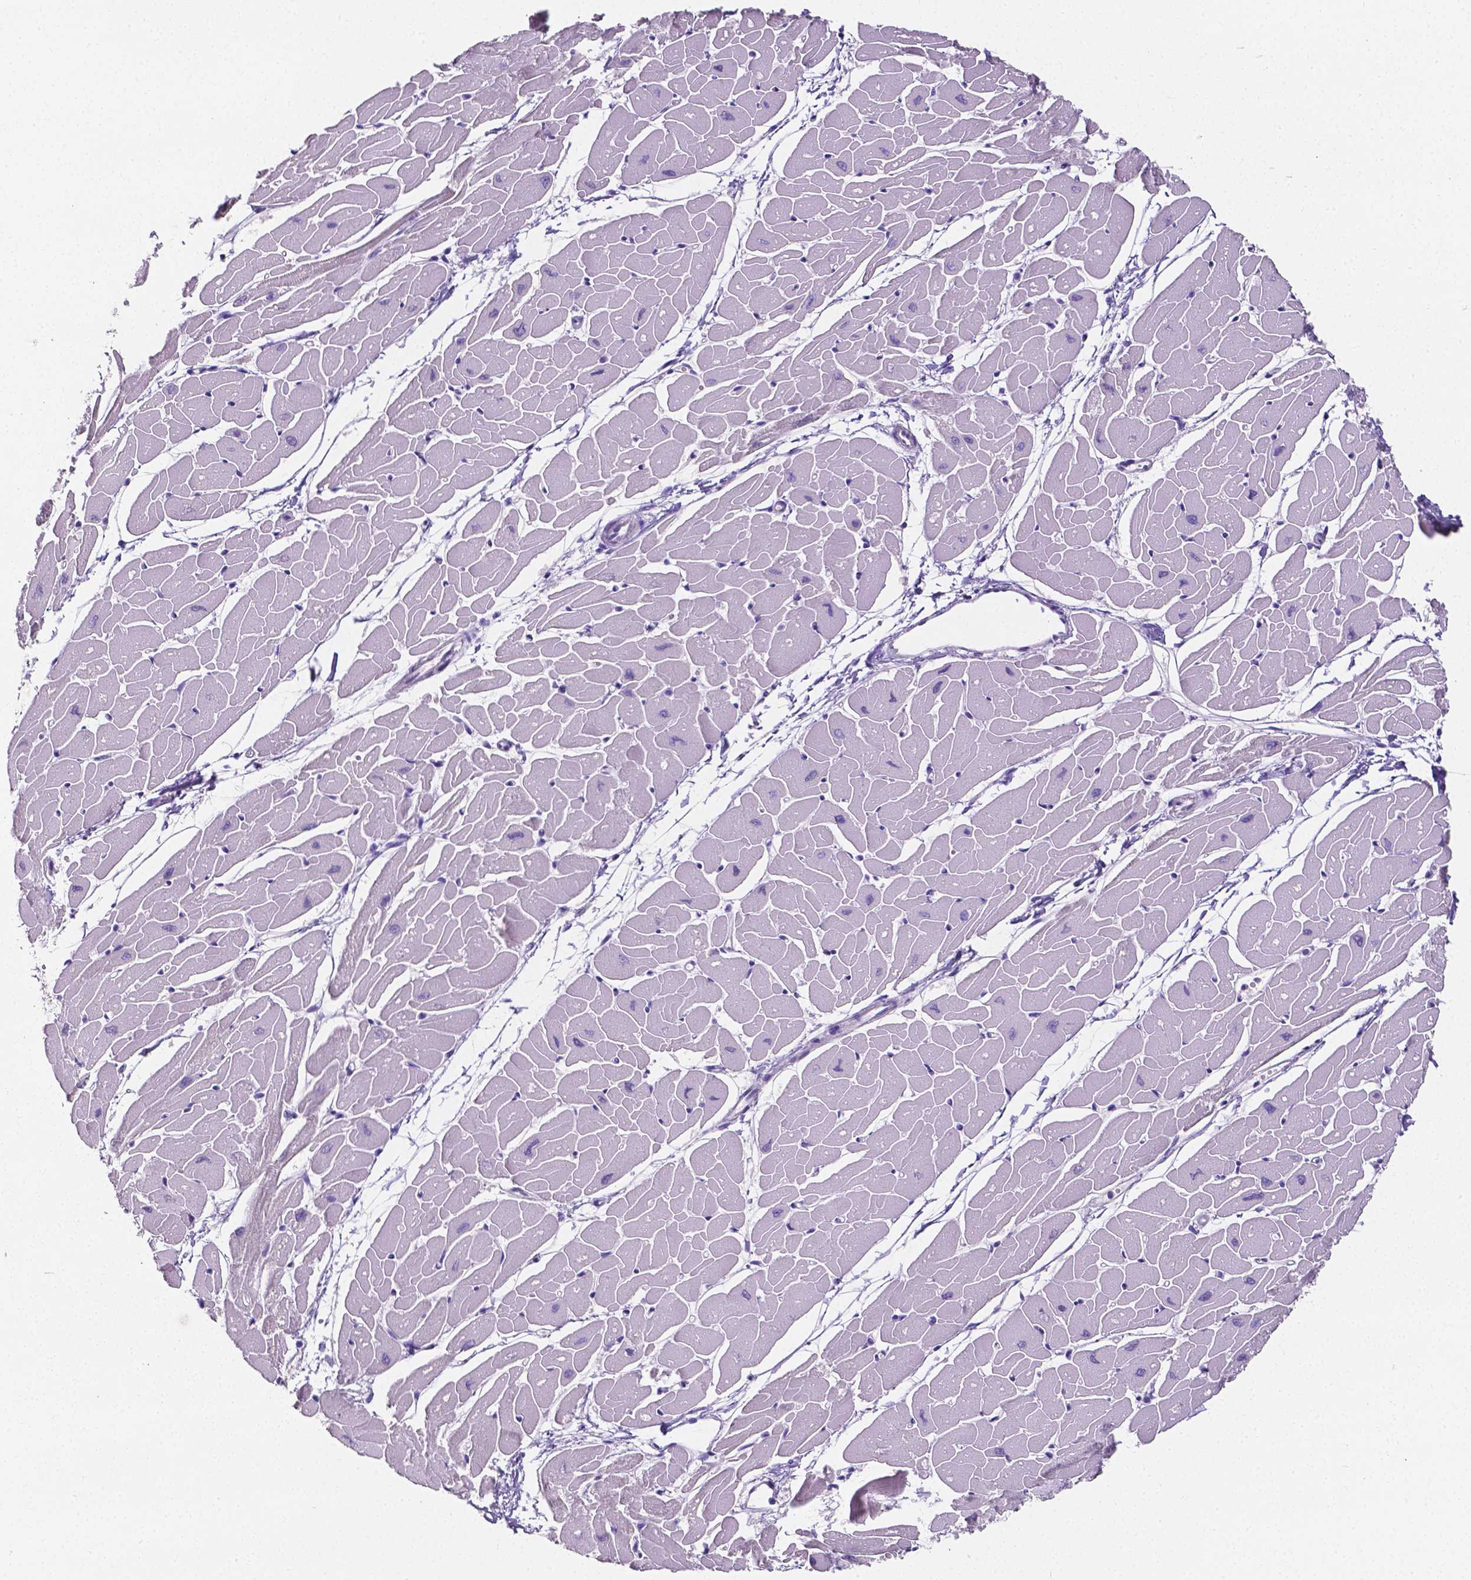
{"staining": {"intensity": "negative", "quantity": "none", "location": "none"}, "tissue": "heart muscle", "cell_type": "Cardiomyocytes", "image_type": "normal", "snomed": [{"axis": "morphology", "description": "Normal tissue, NOS"}, {"axis": "topography", "description": "Heart"}], "caption": "Immunohistochemical staining of unremarkable heart muscle reveals no significant staining in cardiomyocytes. (Immunohistochemistry, brightfield microscopy, high magnification).", "gene": "SLC22A2", "patient": {"sex": "male", "age": 57}}